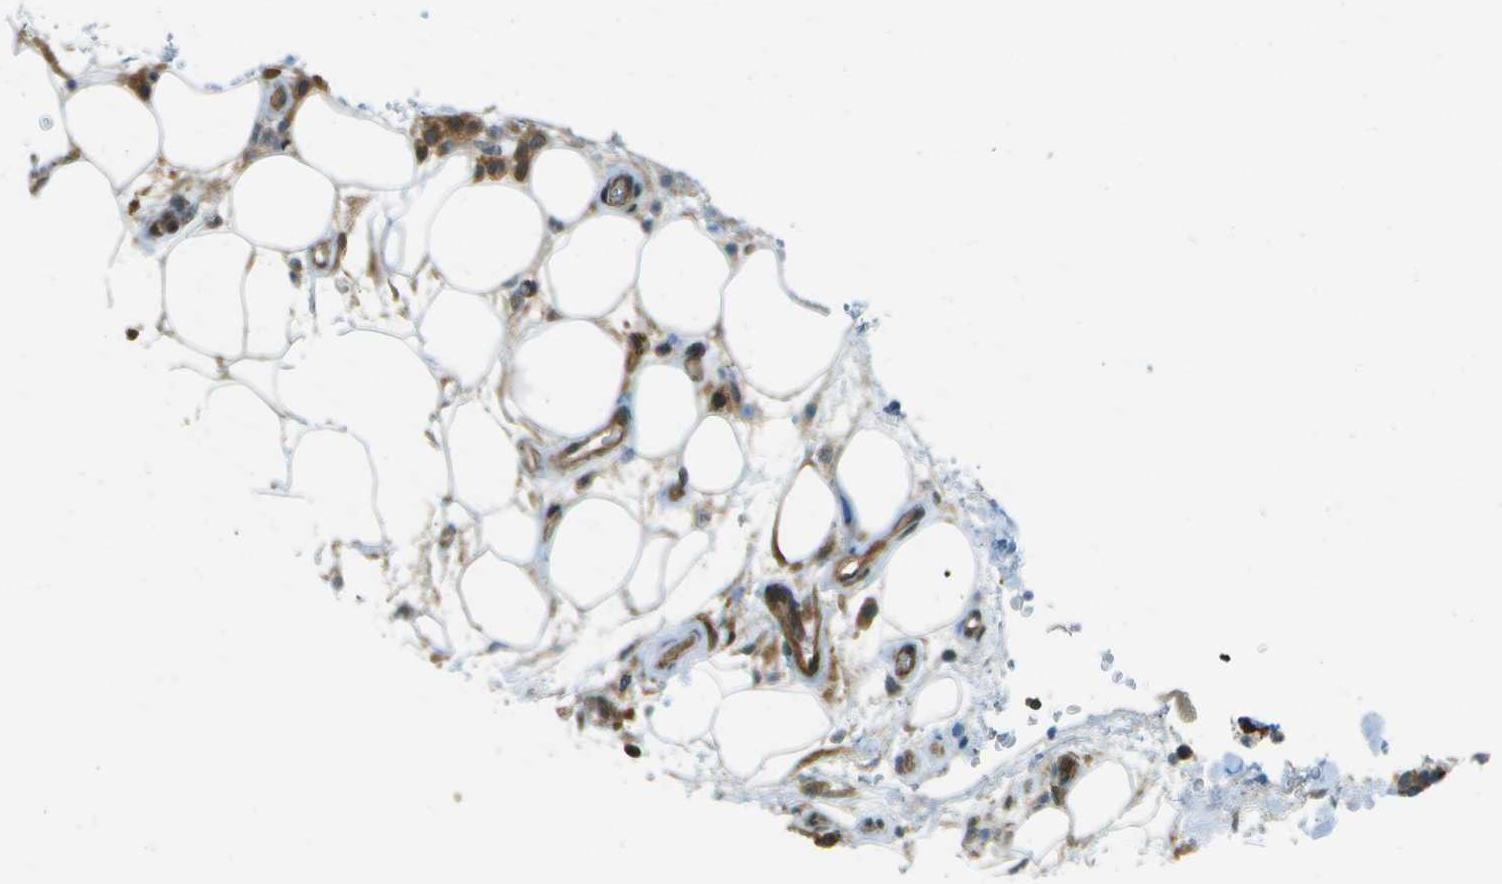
{"staining": {"intensity": "strong", "quantity": ">75%", "location": "cytoplasmic/membranous"}, "tissue": "lymphoma", "cell_type": "Tumor cells", "image_type": "cancer", "snomed": [{"axis": "morphology", "description": "Malignant lymphoma, non-Hodgkin's type, High grade"}, {"axis": "topography", "description": "Lymph node"}], "caption": "A brown stain shows strong cytoplasmic/membranous staining of a protein in human lymphoma tumor cells.", "gene": "TMTC1", "patient": {"sex": "female", "age": 76}}